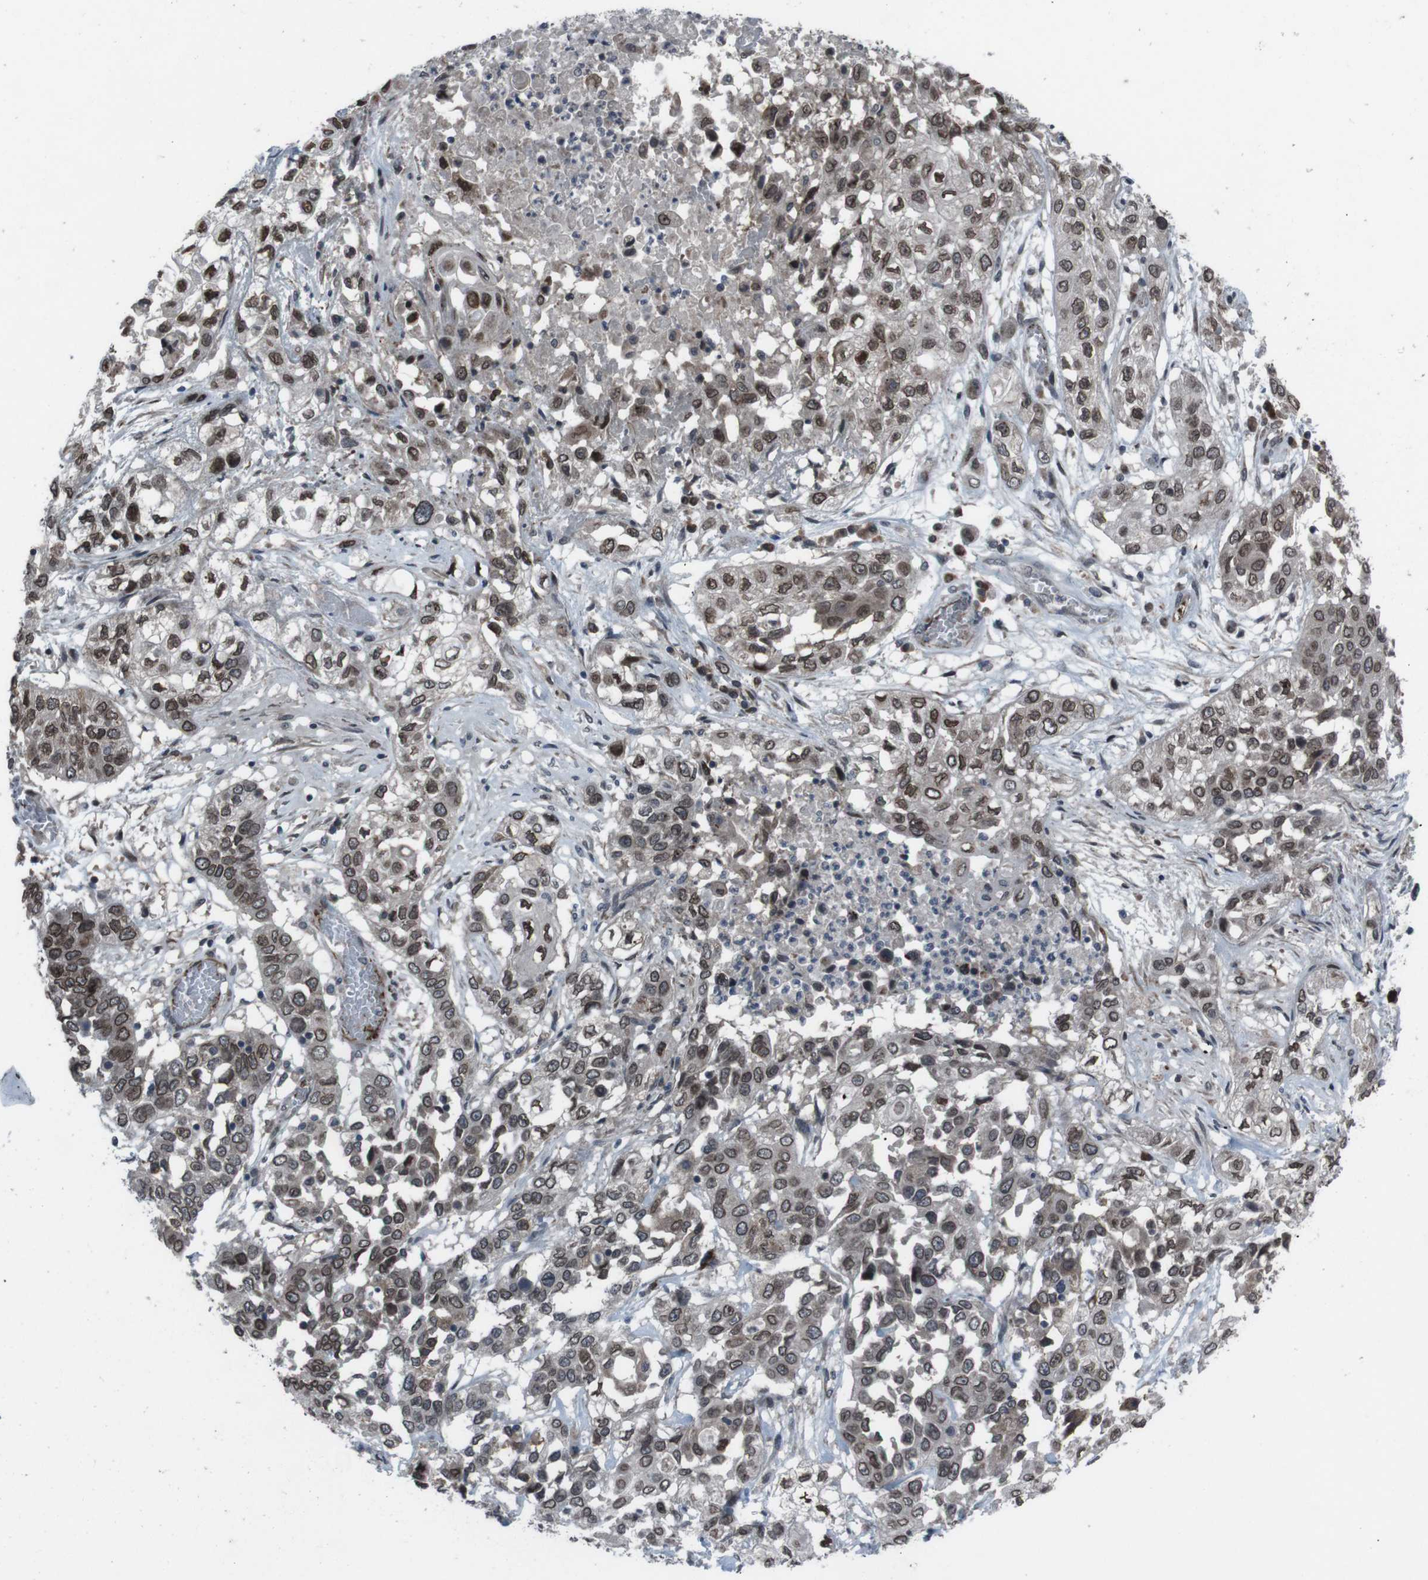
{"staining": {"intensity": "moderate", "quantity": ">75%", "location": "nuclear"}, "tissue": "lung cancer", "cell_type": "Tumor cells", "image_type": "cancer", "snomed": [{"axis": "morphology", "description": "Squamous cell carcinoma, NOS"}, {"axis": "topography", "description": "Lung"}], "caption": "This image shows immunohistochemistry staining of squamous cell carcinoma (lung), with medium moderate nuclear positivity in about >75% of tumor cells.", "gene": "SS18L1", "patient": {"sex": "male", "age": 71}}